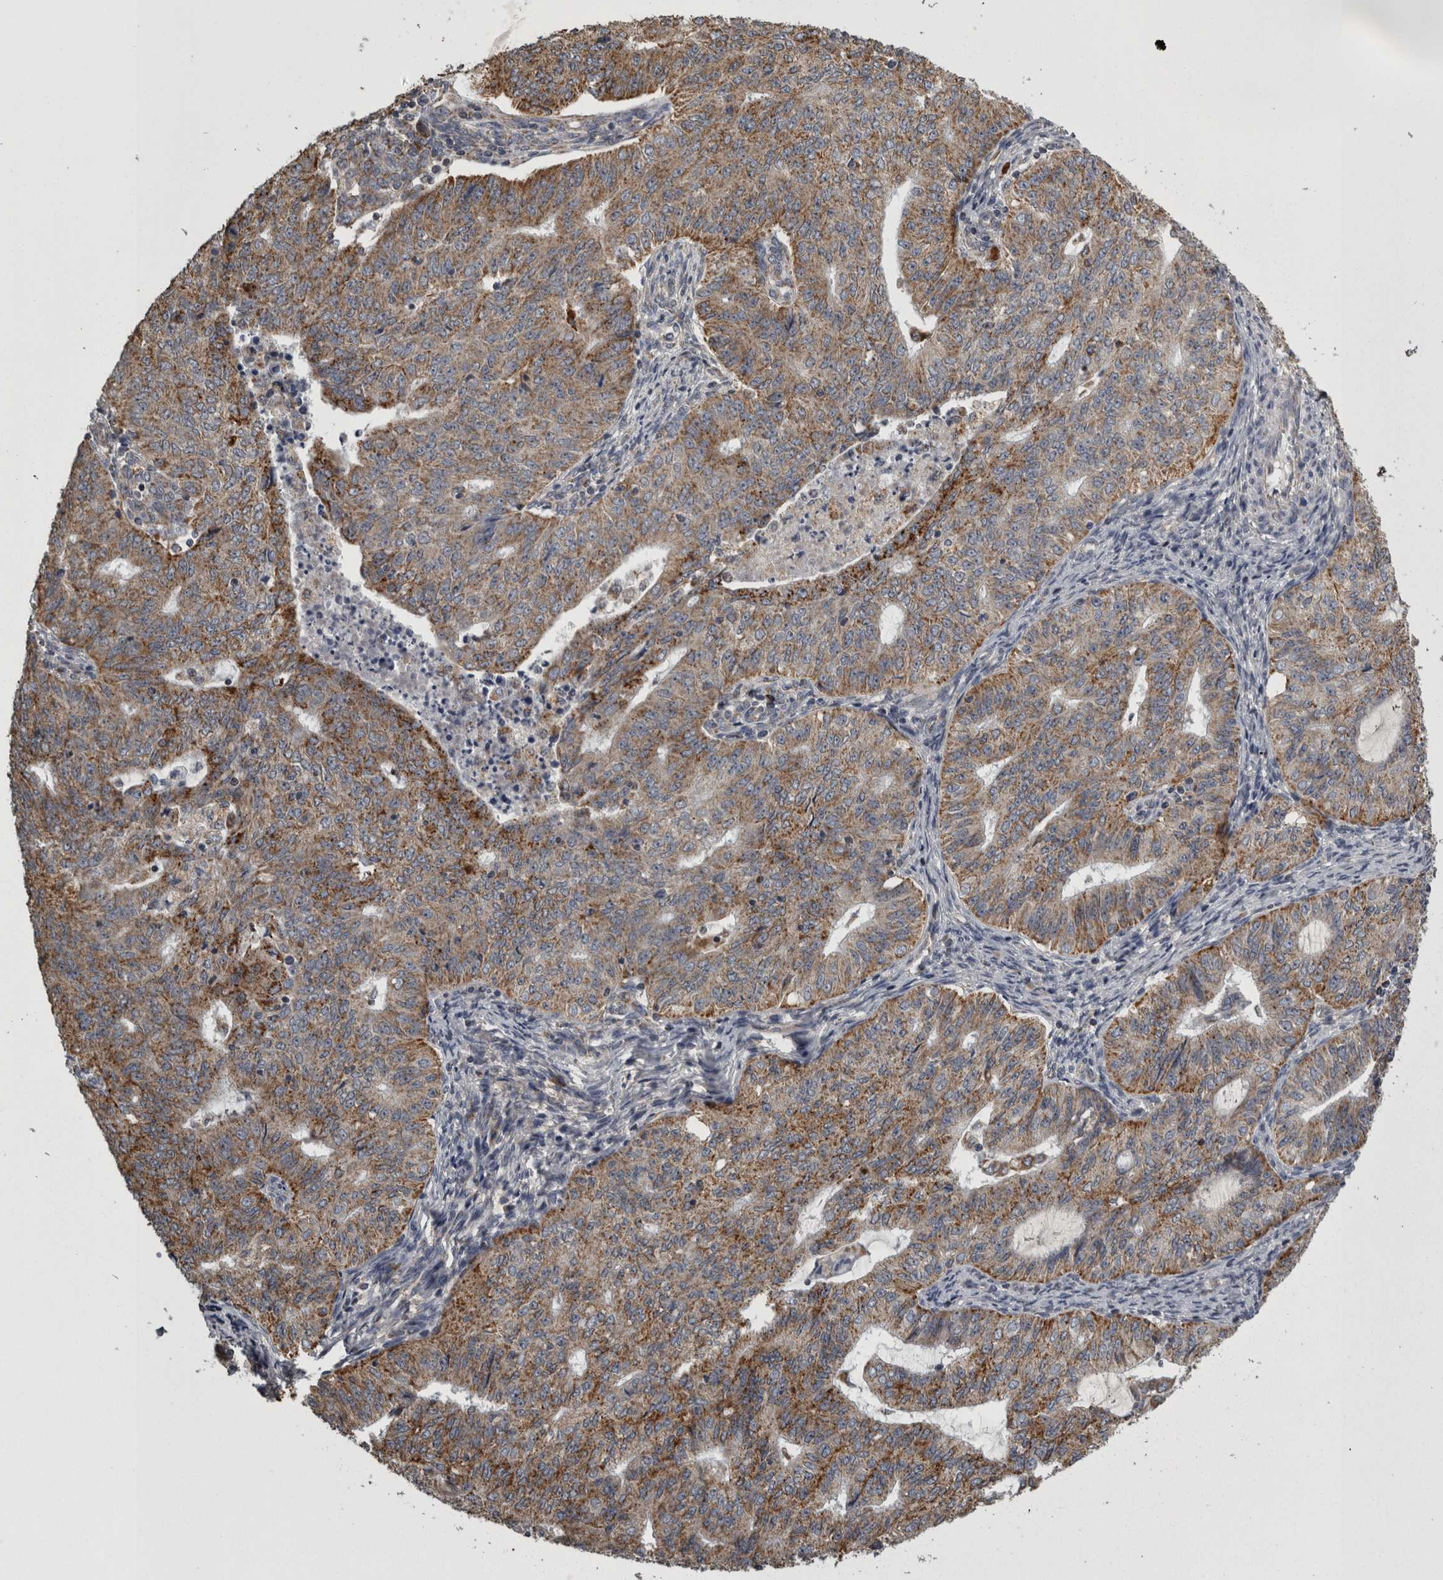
{"staining": {"intensity": "moderate", "quantity": ">75%", "location": "cytoplasmic/membranous"}, "tissue": "endometrial cancer", "cell_type": "Tumor cells", "image_type": "cancer", "snomed": [{"axis": "morphology", "description": "Adenocarcinoma, NOS"}, {"axis": "topography", "description": "Endometrium"}], "caption": "Endometrial adenocarcinoma stained with a protein marker reveals moderate staining in tumor cells.", "gene": "FRK", "patient": {"sex": "female", "age": 32}}